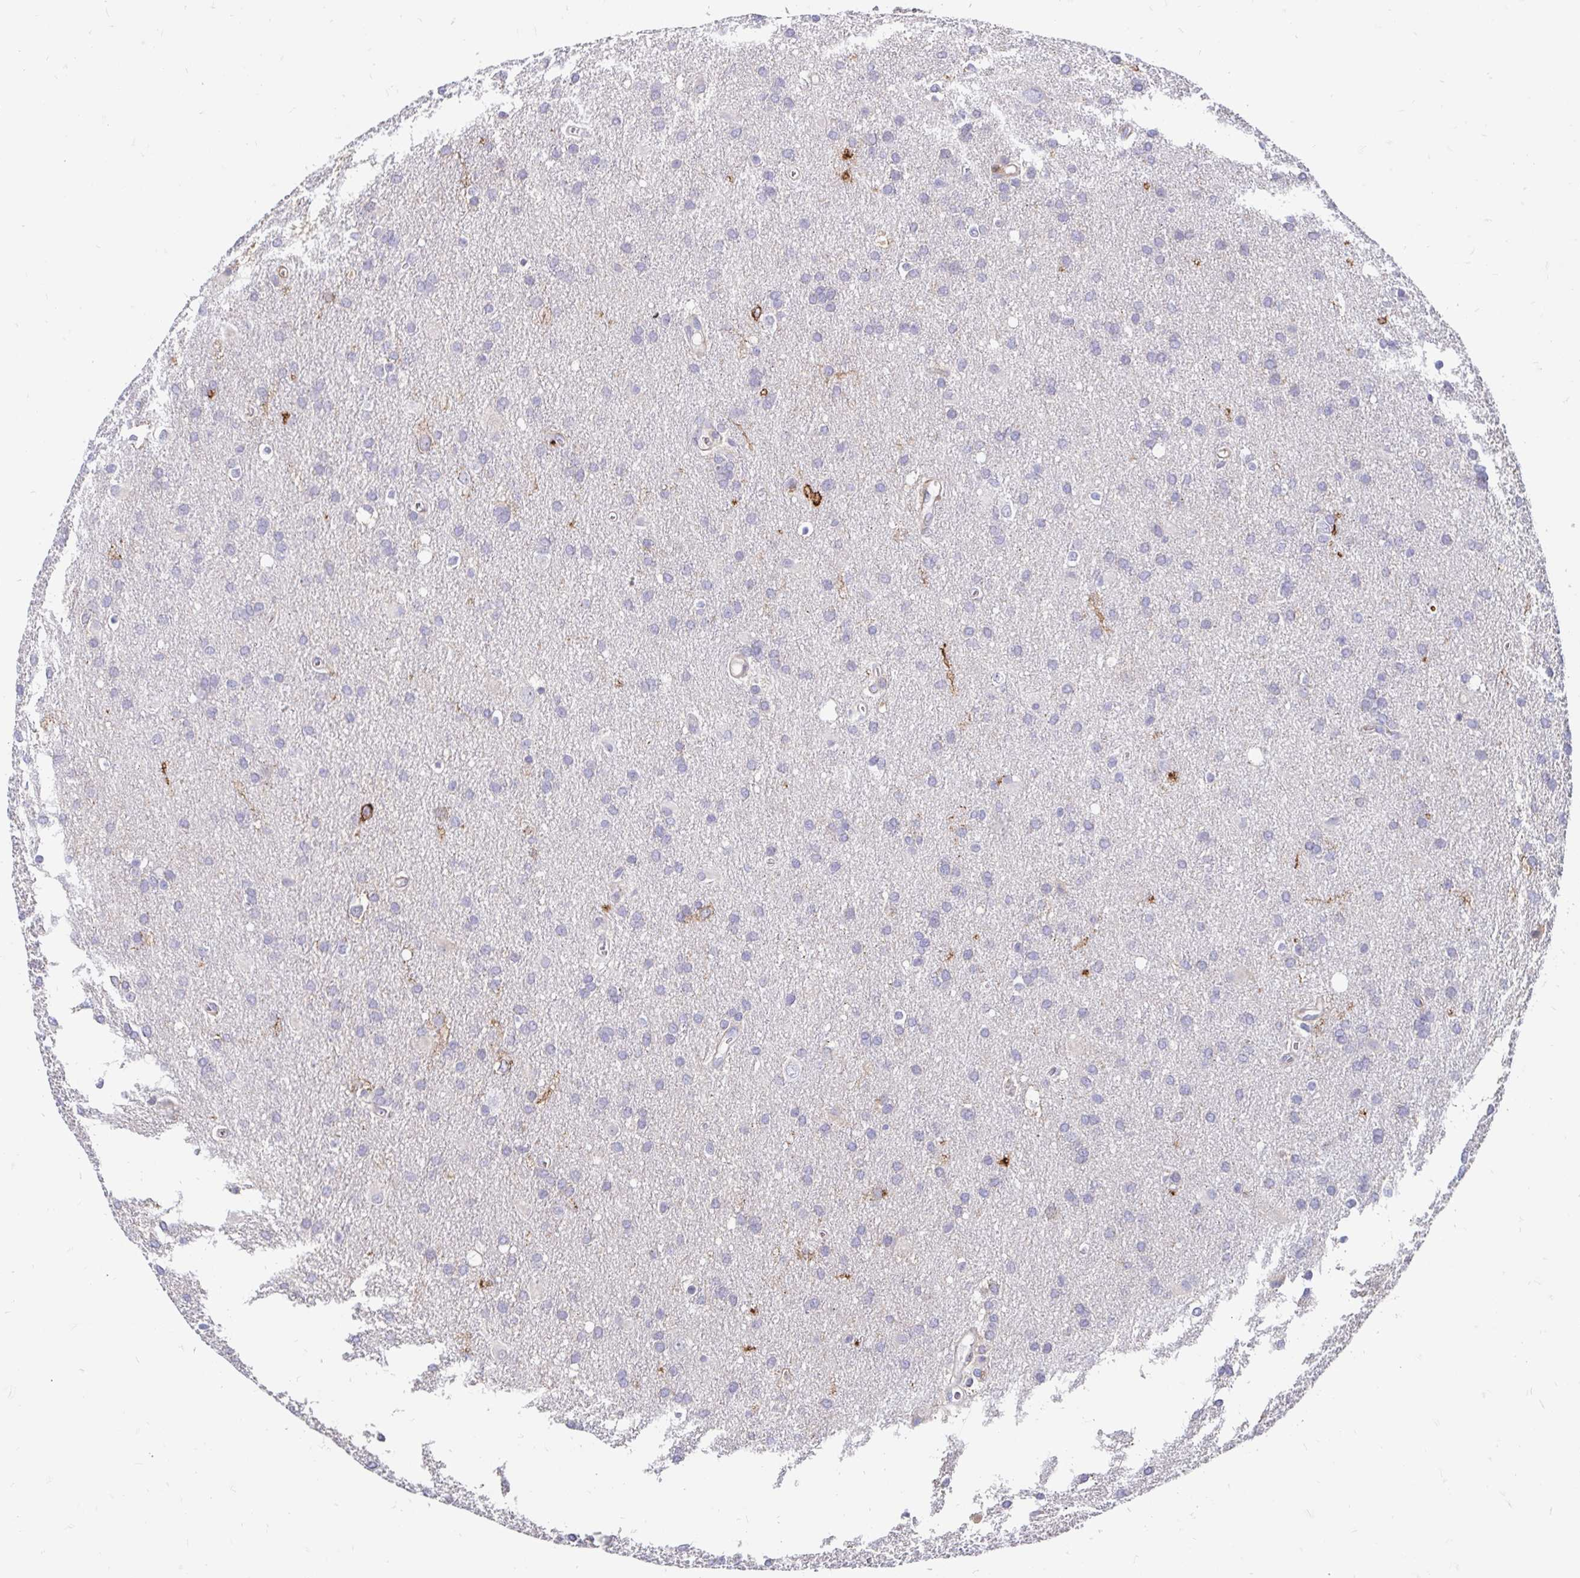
{"staining": {"intensity": "negative", "quantity": "none", "location": "none"}, "tissue": "glioma", "cell_type": "Tumor cells", "image_type": "cancer", "snomed": [{"axis": "morphology", "description": "Glioma, malignant, Low grade"}, {"axis": "topography", "description": "Brain"}], "caption": "This histopathology image is of malignant low-grade glioma stained with IHC to label a protein in brown with the nuclei are counter-stained blue. There is no positivity in tumor cells.", "gene": "CDKL1", "patient": {"sex": "male", "age": 66}}